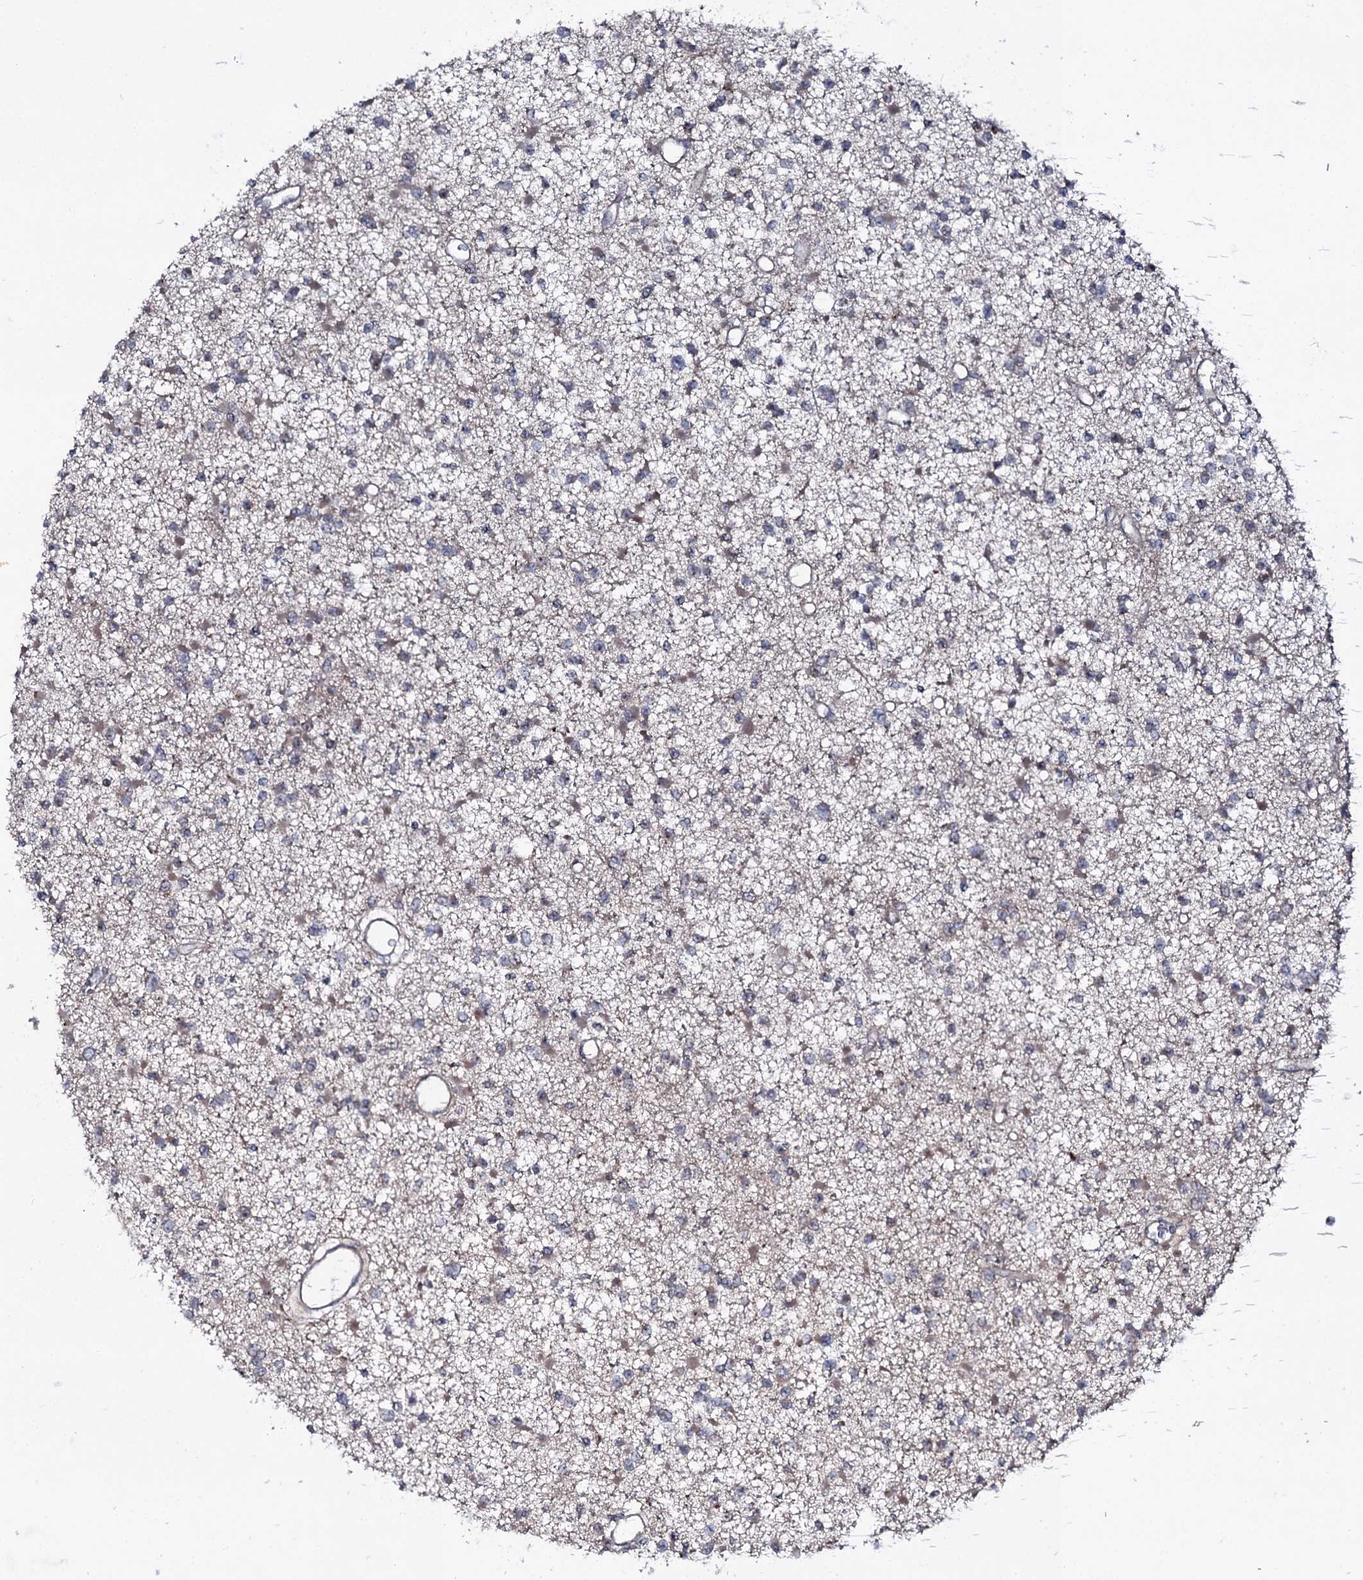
{"staining": {"intensity": "weak", "quantity": "25%-75%", "location": "cytoplasmic/membranous"}, "tissue": "glioma", "cell_type": "Tumor cells", "image_type": "cancer", "snomed": [{"axis": "morphology", "description": "Glioma, malignant, Low grade"}, {"axis": "topography", "description": "Brain"}], "caption": "Glioma tissue reveals weak cytoplasmic/membranous staining in about 25%-75% of tumor cells (IHC, brightfield microscopy, high magnification).", "gene": "SNAP23", "patient": {"sex": "female", "age": 22}}